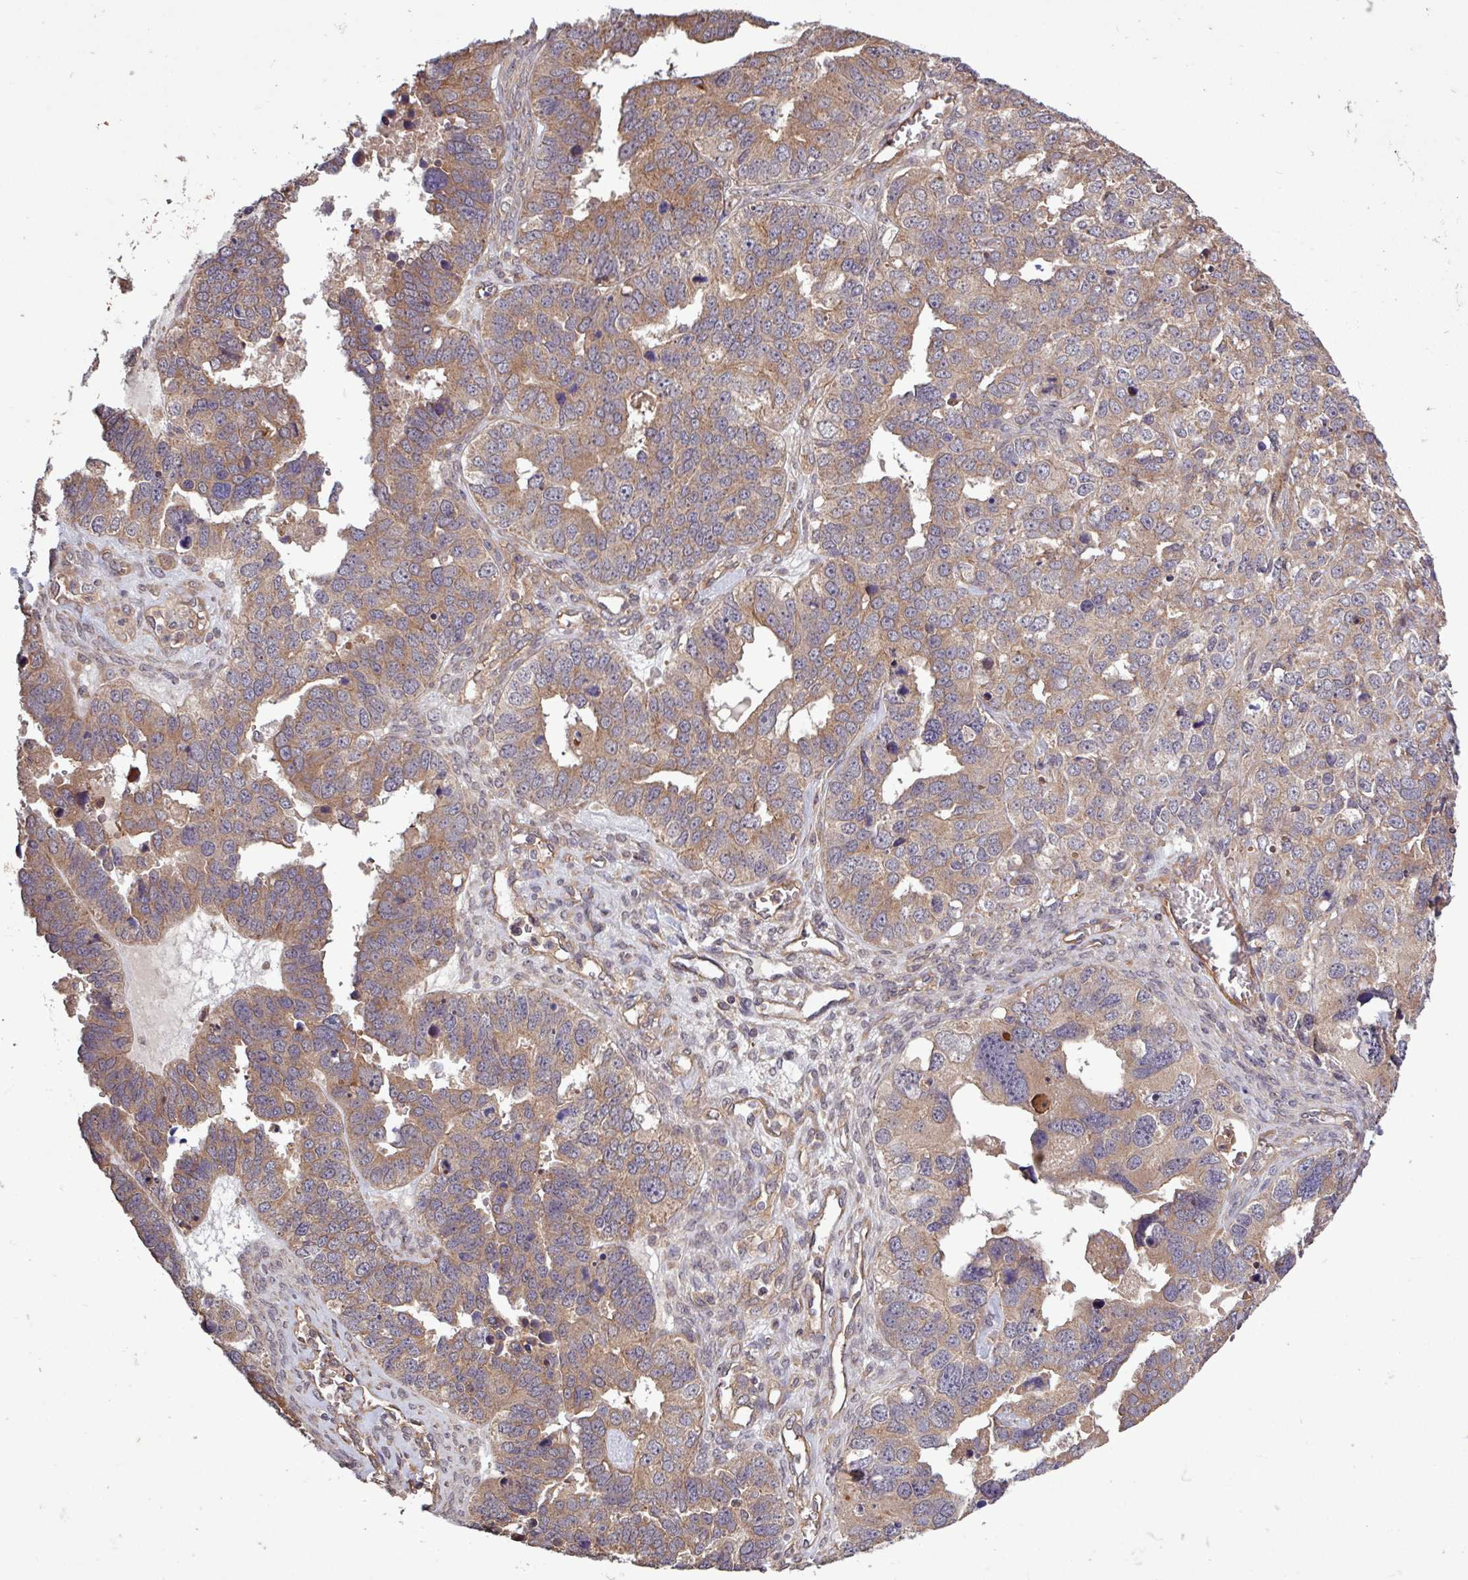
{"staining": {"intensity": "moderate", "quantity": ">75%", "location": "cytoplasmic/membranous"}, "tissue": "ovarian cancer", "cell_type": "Tumor cells", "image_type": "cancer", "snomed": [{"axis": "morphology", "description": "Cystadenocarcinoma, serous, NOS"}, {"axis": "topography", "description": "Ovary"}], "caption": "A medium amount of moderate cytoplasmic/membranous staining is present in about >75% of tumor cells in ovarian cancer (serous cystadenocarcinoma) tissue.", "gene": "TRABD2A", "patient": {"sex": "female", "age": 76}}